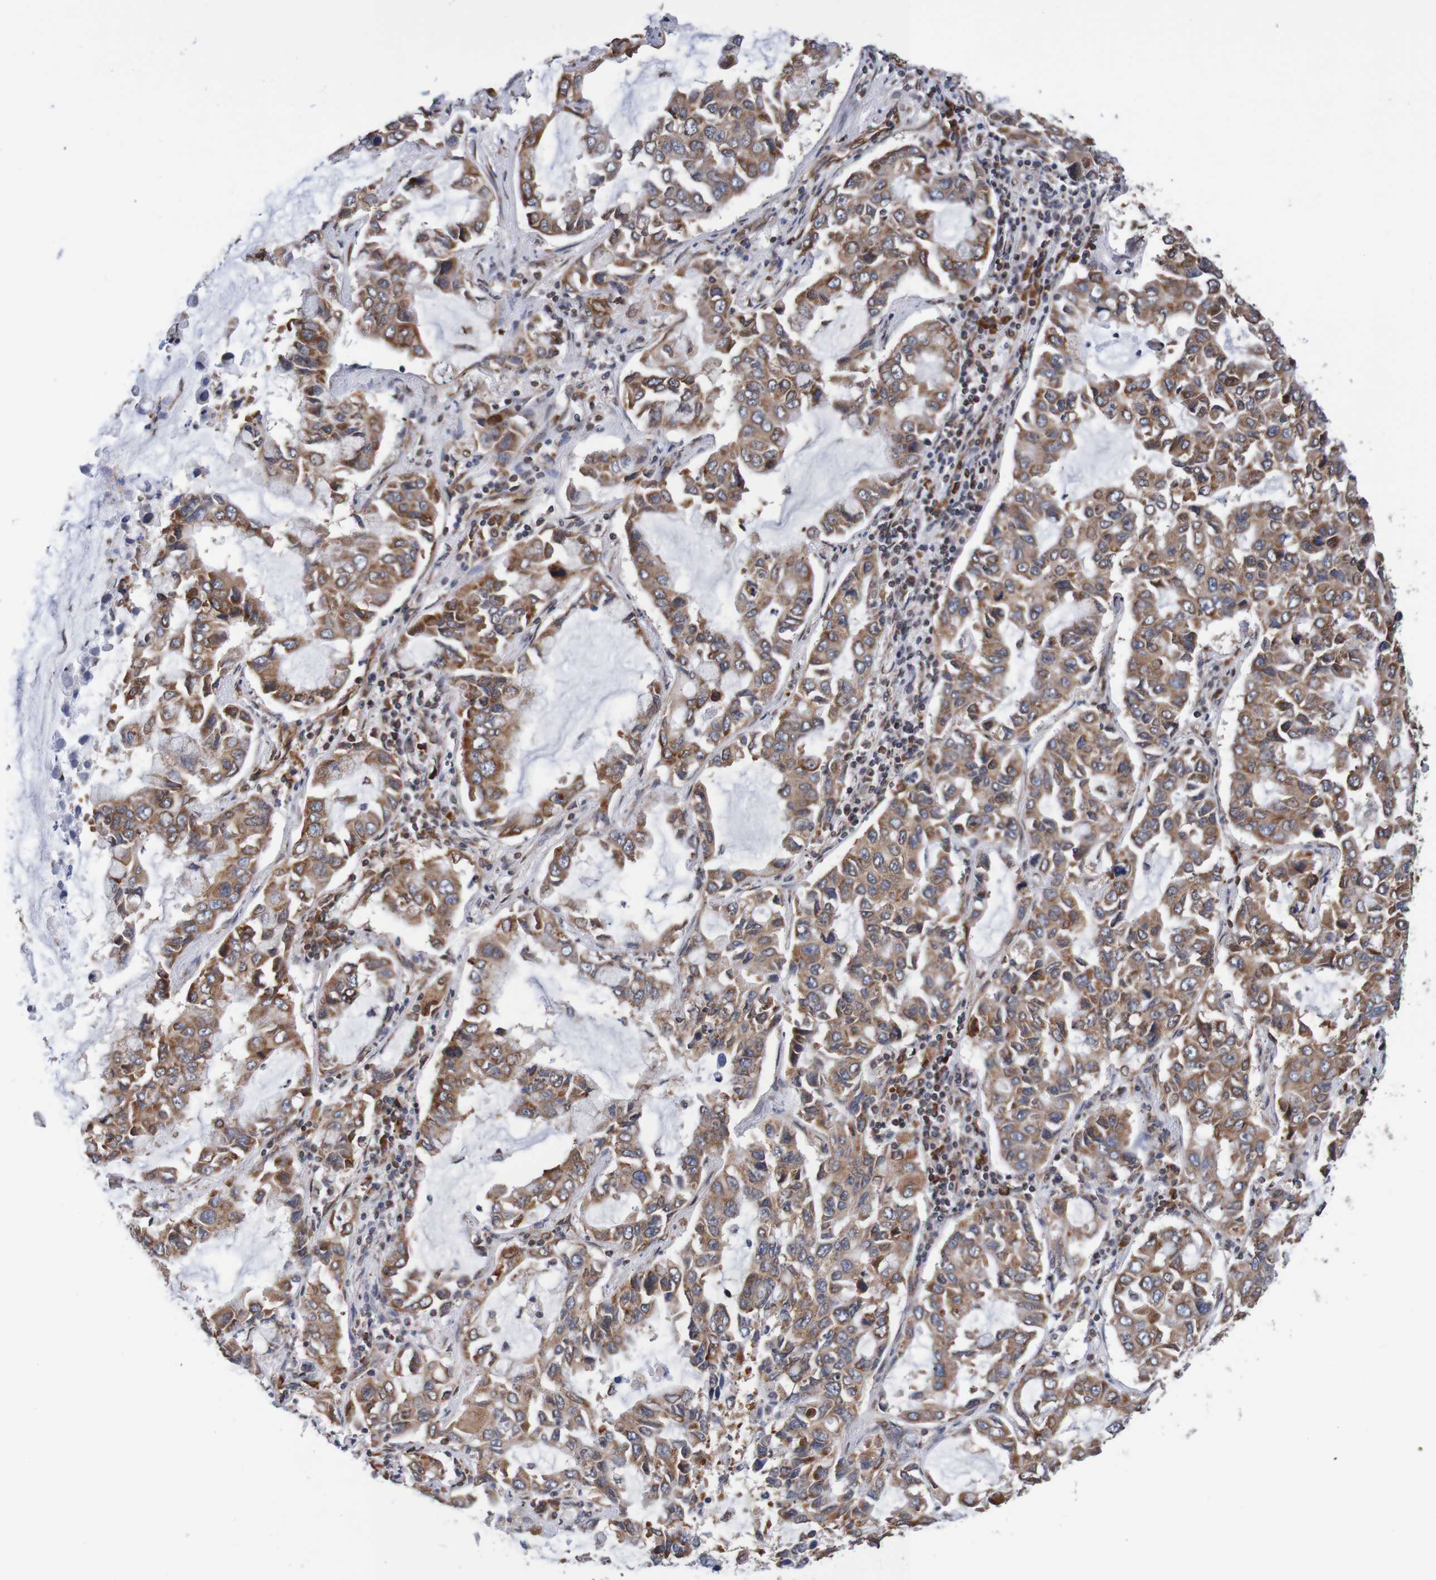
{"staining": {"intensity": "strong", "quantity": ">75%", "location": "cytoplasmic/membranous"}, "tissue": "lung cancer", "cell_type": "Tumor cells", "image_type": "cancer", "snomed": [{"axis": "morphology", "description": "Adenocarcinoma, NOS"}, {"axis": "topography", "description": "Lung"}], "caption": "Protein staining by immunohistochemistry (IHC) shows strong cytoplasmic/membranous staining in about >75% of tumor cells in lung cancer.", "gene": "TMEM109", "patient": {"sex": "male", "age": 64}}